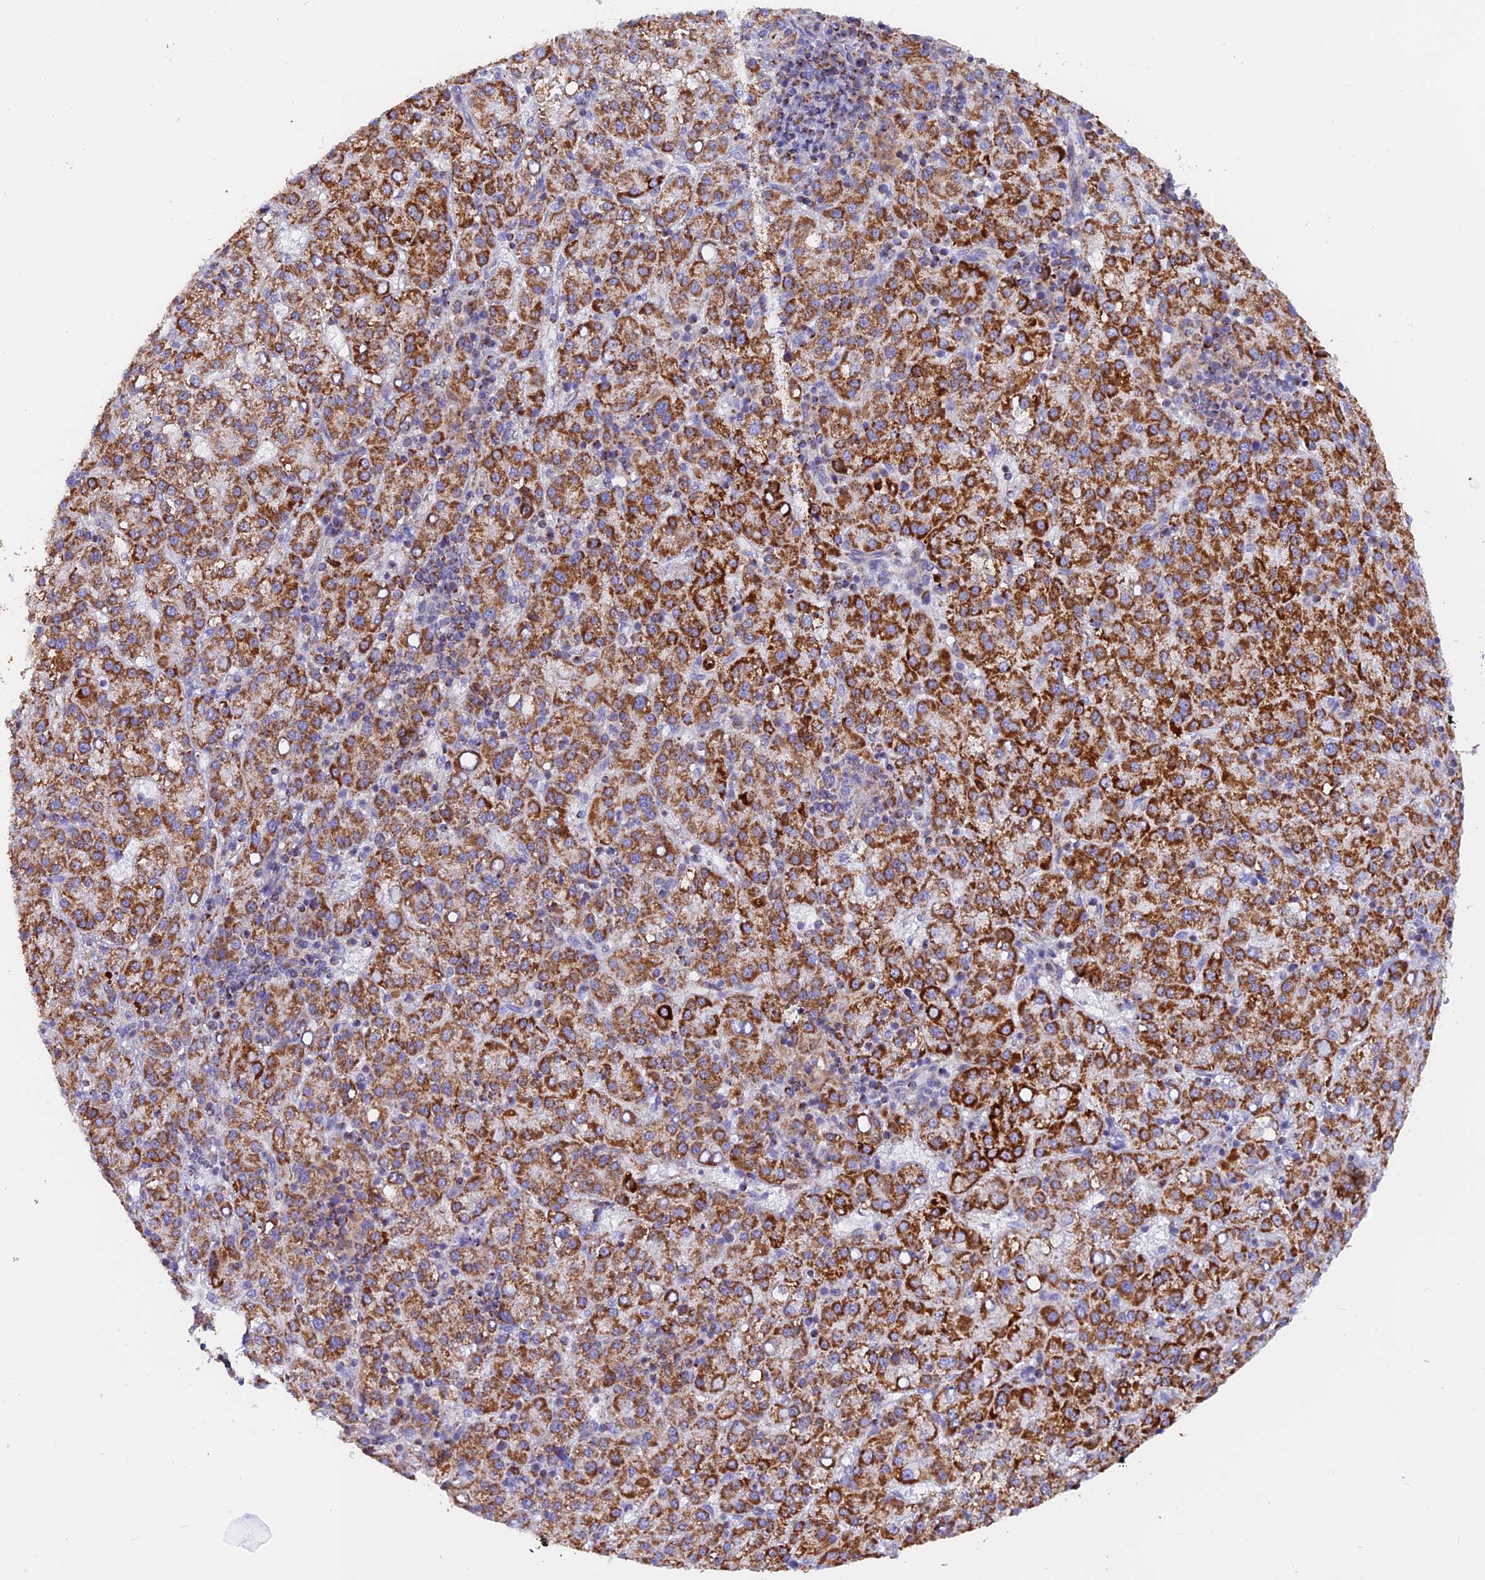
{"staining": {"intensity": "strong", "quantity": ">75%", "location": "cytoplasmic/membranous"}, "tissue": "liver cancer", "cell_type": "Tumor cells", "image_type": "cancer", "snomed": [{"axis": "morphology", "description": "Carcinoma, Hepatocellular, NOS"}, {"axis": "topography", "description": "Liver"}], "caption": "DAB (3,3'-diaminobenzidine) immunohistochemical staining of human hepatocellular carcinoma (liver) shows strong cytoplasmic/membranous protein staining in approximately >75% of tumor cells.", "gene": "GCDH", "patient": {"sex": "female", "age": 58}}